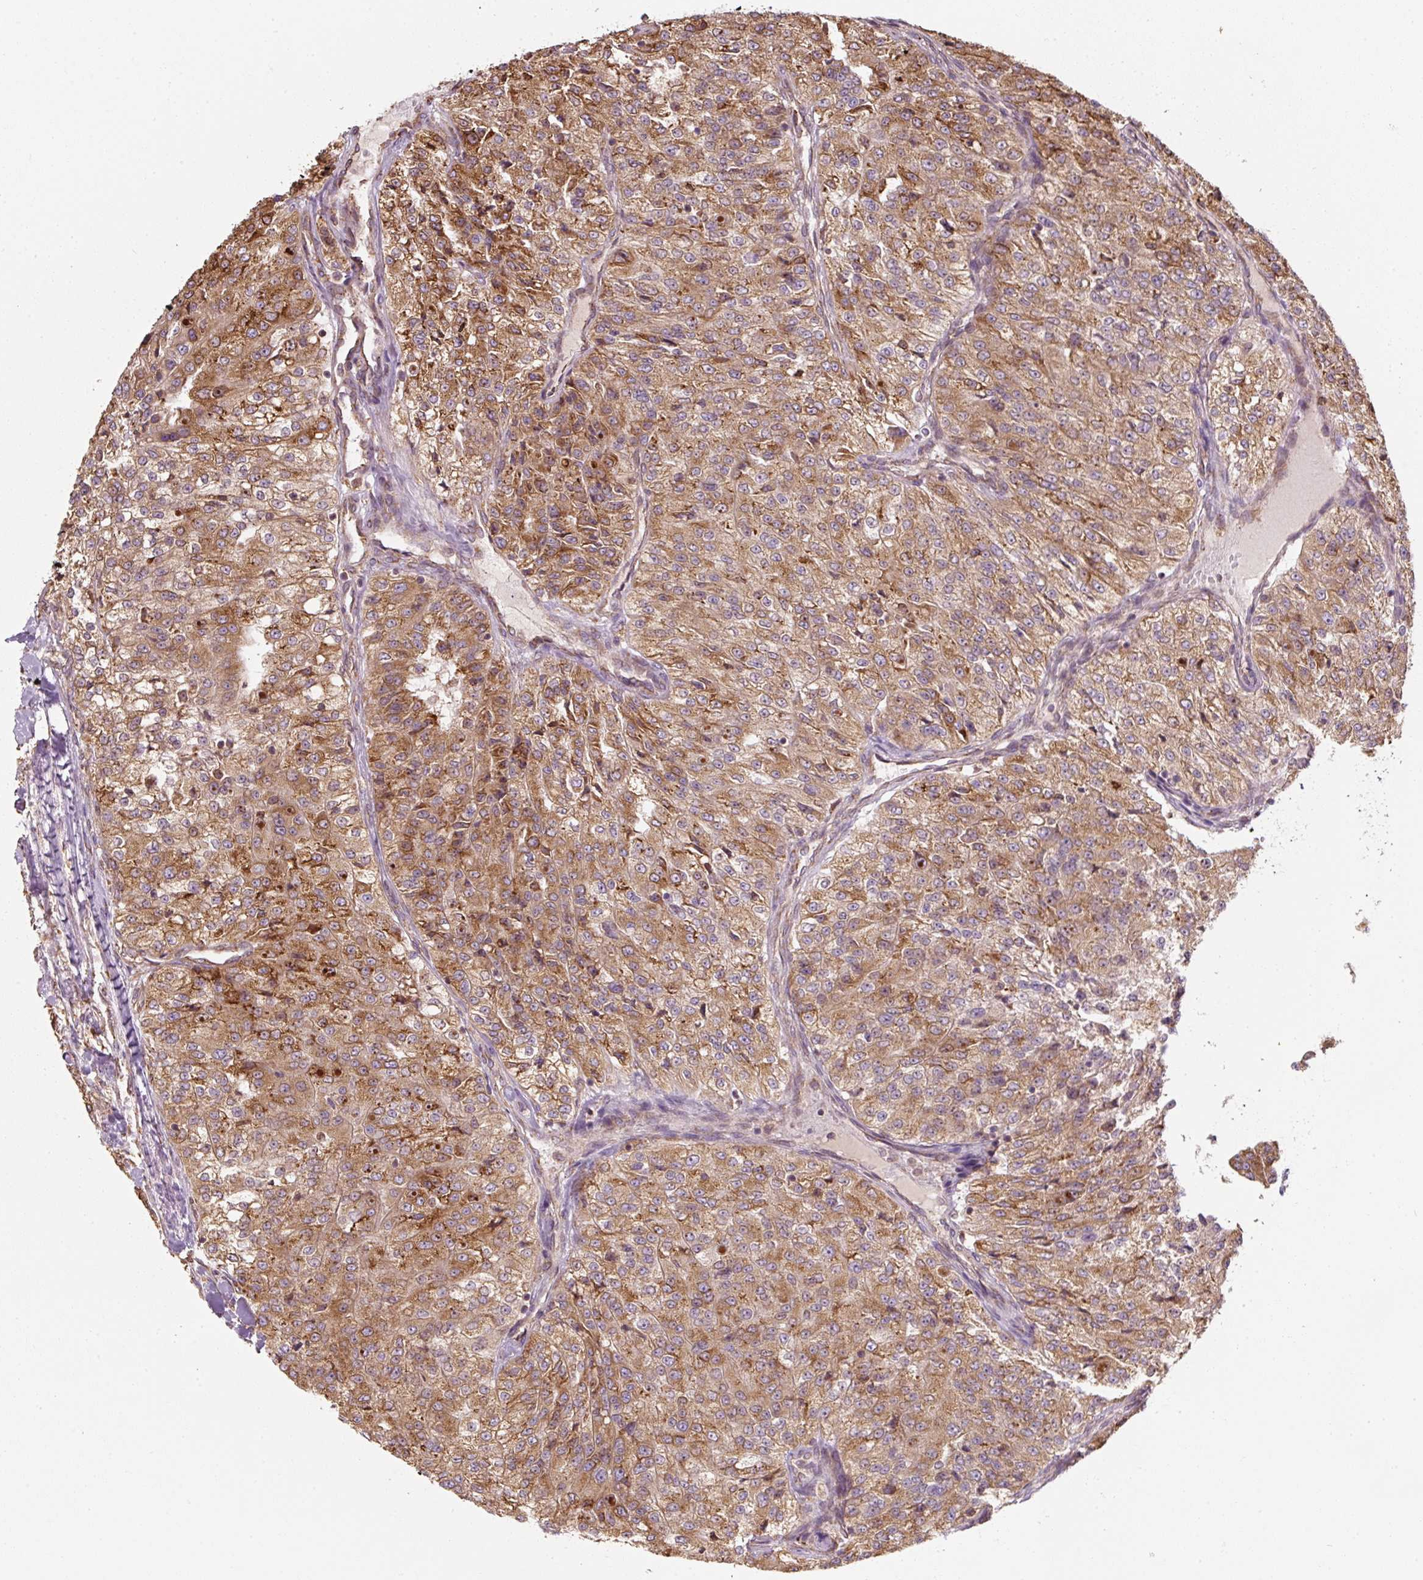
{"staining": {"intensity": "moderate", "quantity": ">75%", "location": "cytoplasmic/membranous"}, "tissue": "renal cancer", "cell_type": "Tumor cells", "image_type": "cancer", "snomed": [{"axis": "morphology", "description": "Adenocarcinoma, NOS"}, {"axis": "topography", "description": "Kidney"}], "caption": "Human renal cancer stained with a protein marker displays moderate staining in tumor cells.", "gene": "PRKCSH", "patient": {"sex": "female", "age": 63}}